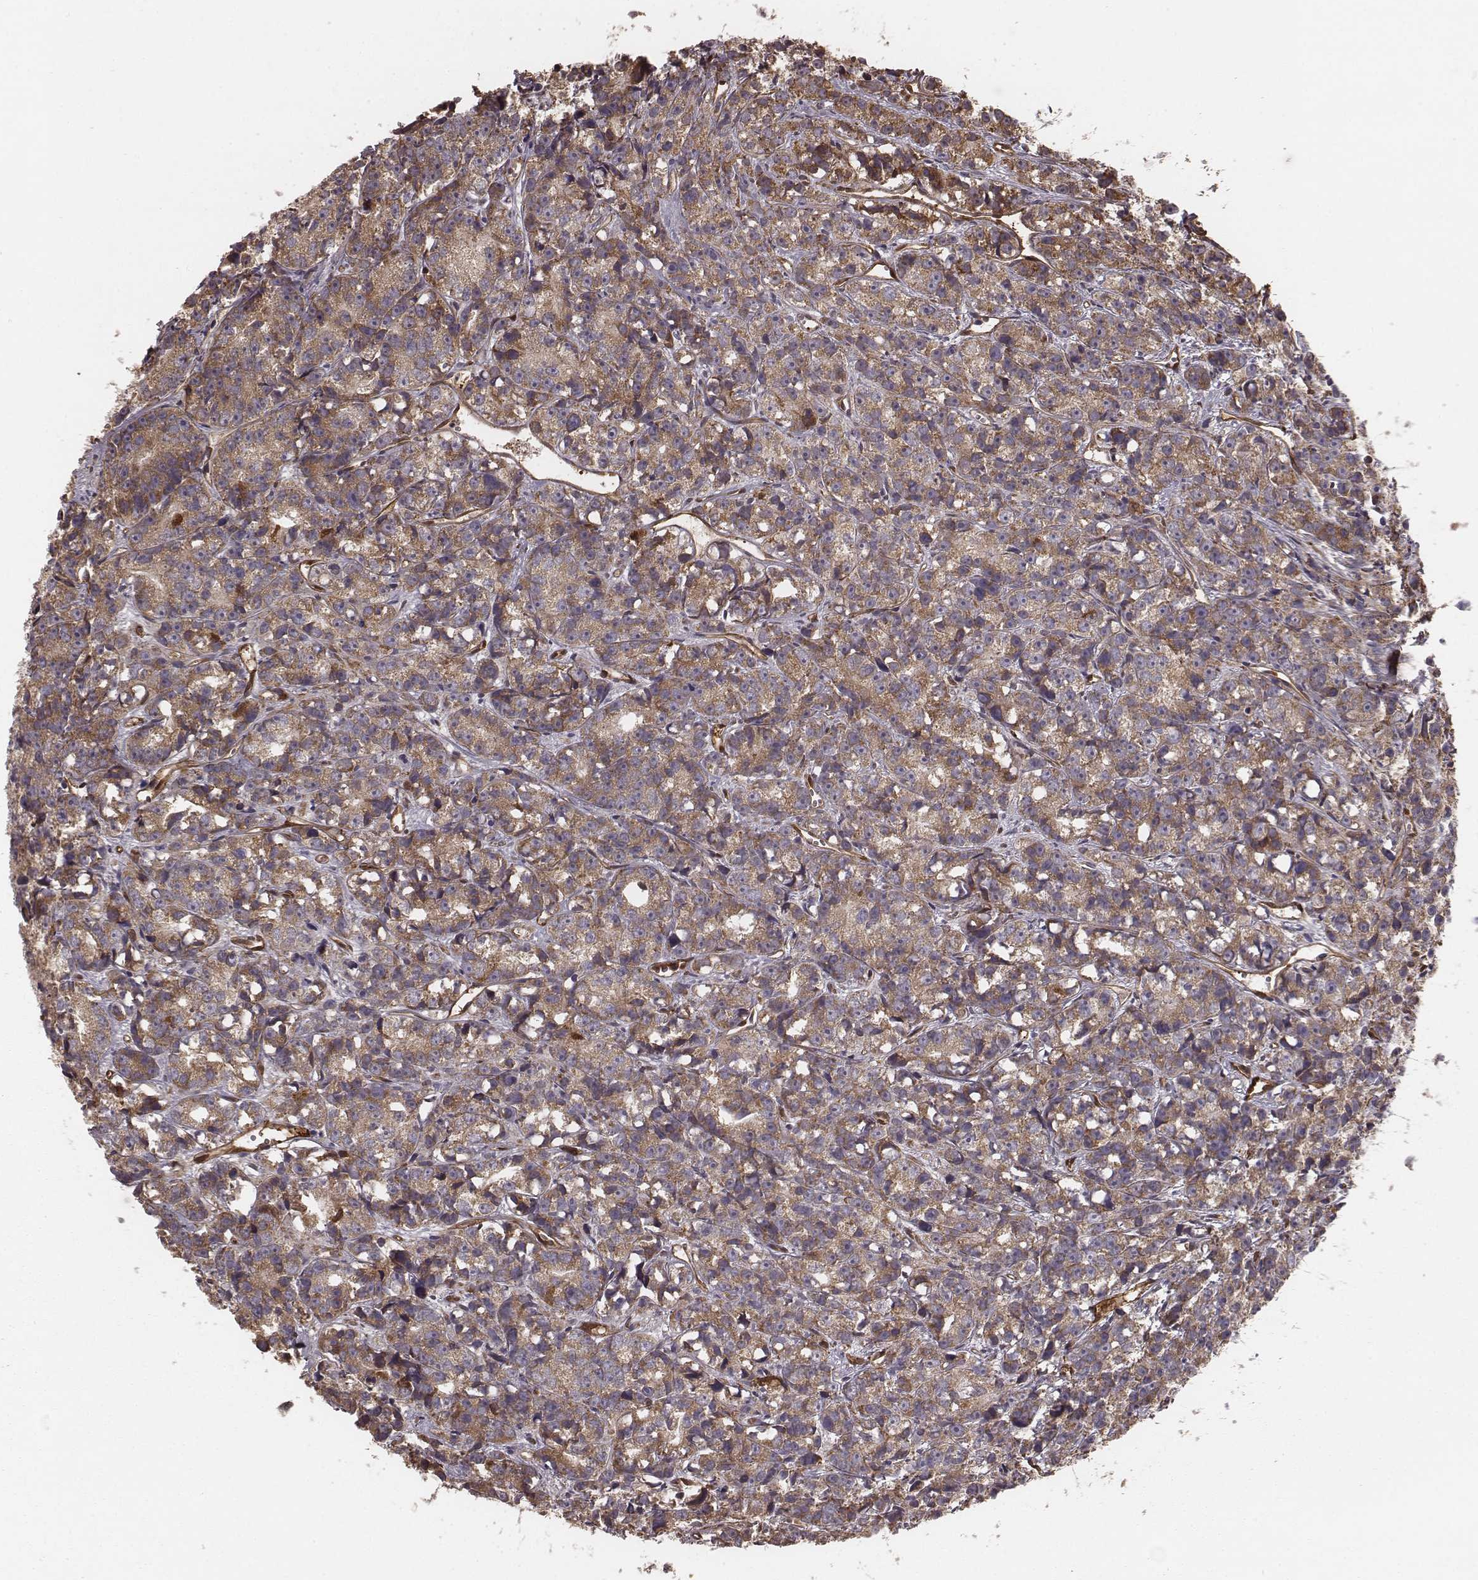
{"staining": {"intensity": "moderate", "quantity": ">75%", "location": "cytoplasmic/membranous"}, "tissue": "prostate cancer", "cell_type": "Tumor cells", "image_type": "cancer", "snomed": [{"axis": "morphology", "description": "Adenocarcinoma, High grade"}, {"axis": "topography", "description": "Prostate"}], "caption": "IHC of human prostate cancer exhibits medium levels of moderate cytoplasmic/membranous positivity in about >75% of tumor cells. The staining is performed using DAB (3,3'-diaminobenzidine) brown chromogen to label protein expression. The nuclei are counter-stained blue using hematoxylin.", "gene": "PALMD", "patient": {"sex": "male", "age": 77}}